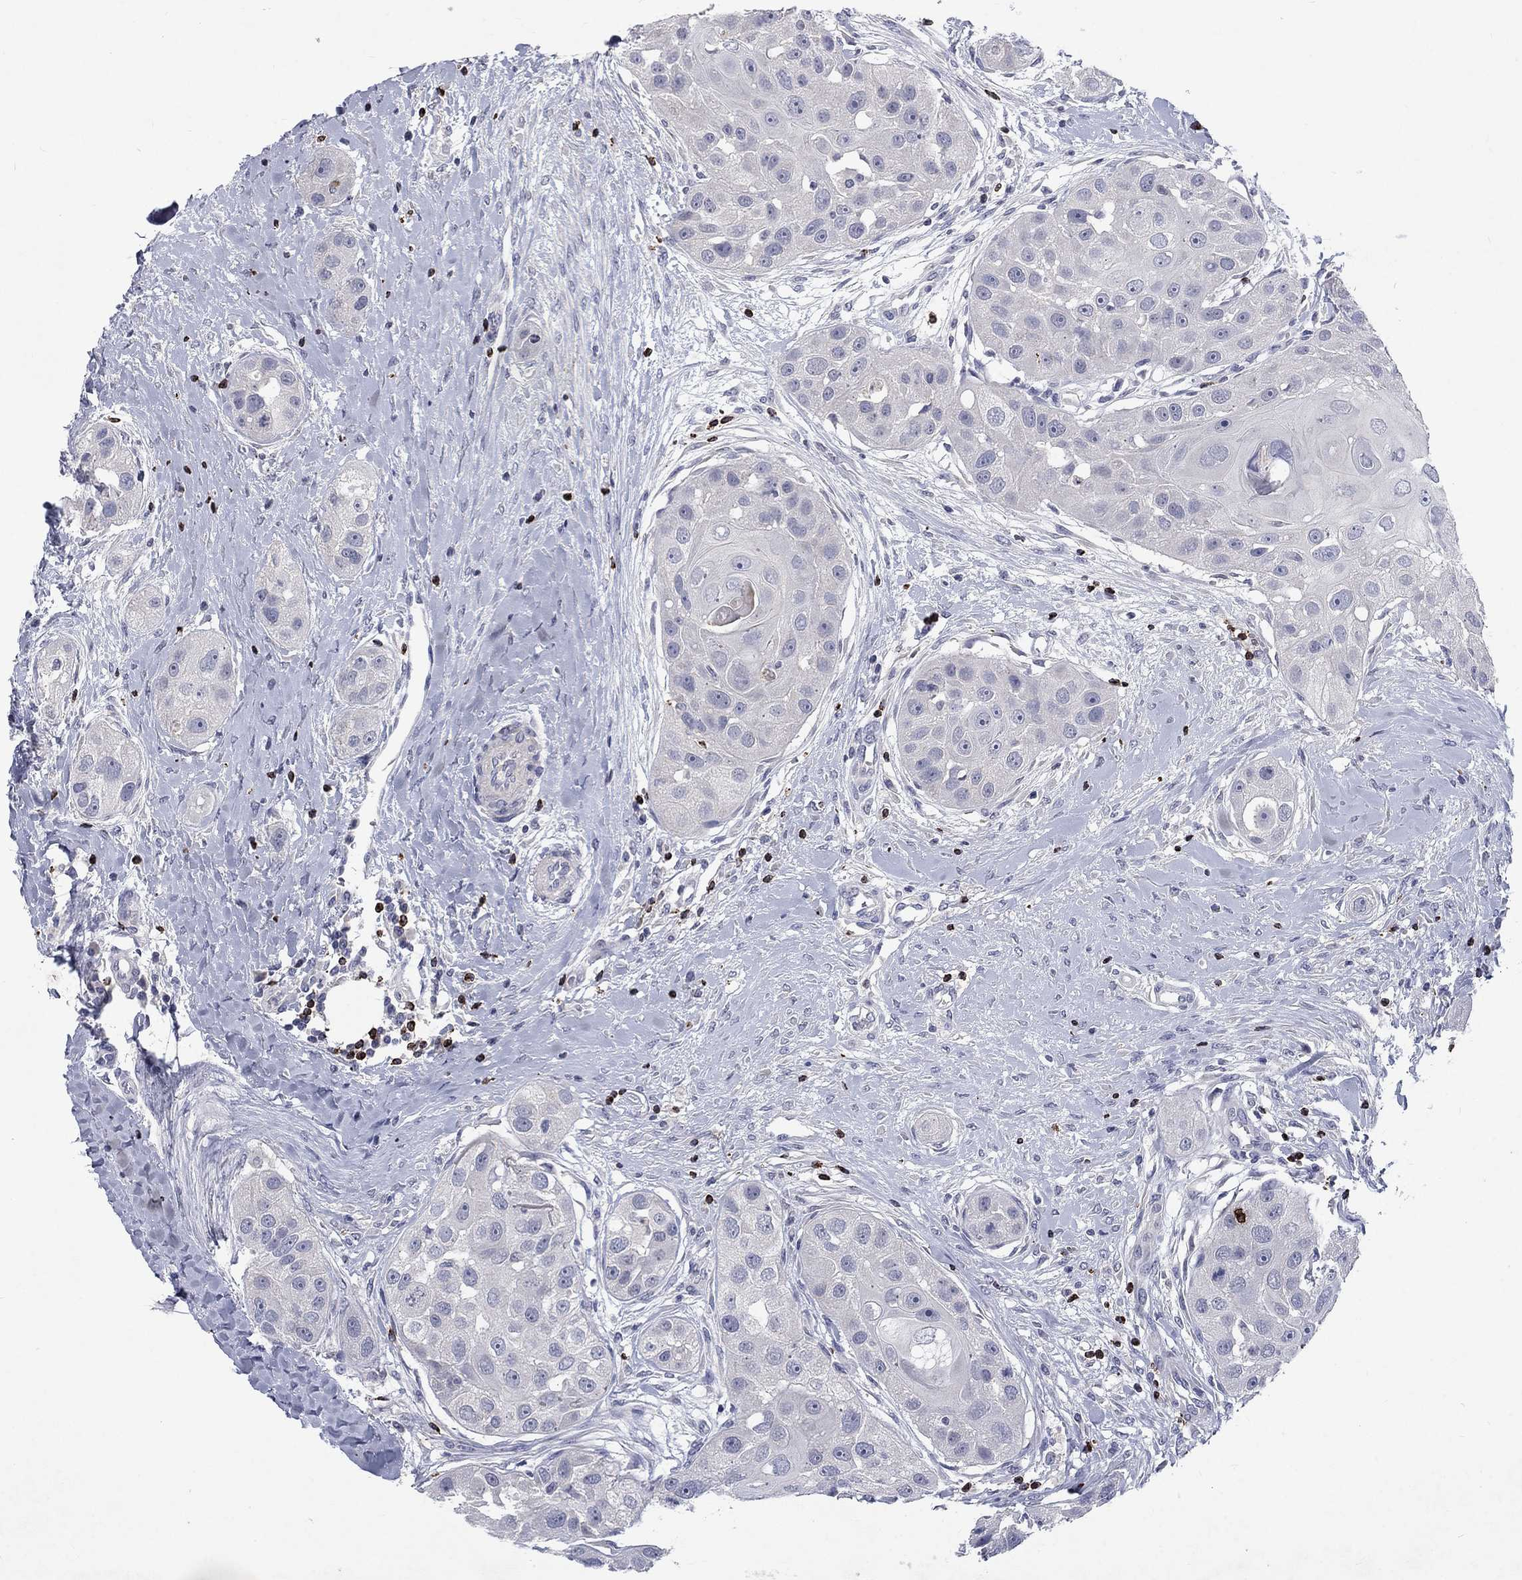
{"staining": {"intensity": "negative", "quantity": "none", "location": "none"}, "tissue": "head and neck cancer", "cell_type": "Tumor cells", "image_type": "cancer", "snomed": [{"axis": "morphology", "description": "Normal tissue, NOS"}, {"axis": "morphology", "description": "Squamous cell carcinoma, NOS"}, {"axis": "topography", "description": "Skeletal muscle"}, {"axis": "topography", "description": "Head-Neck"}], "caption": "Immunohistochemistry (IHC) image of head and neck cancer stained for a protein (brown), which exhibits no positivity in tumor cells.", "gene": "GZMA", "patient": {"sex": "male", "age": 51}}